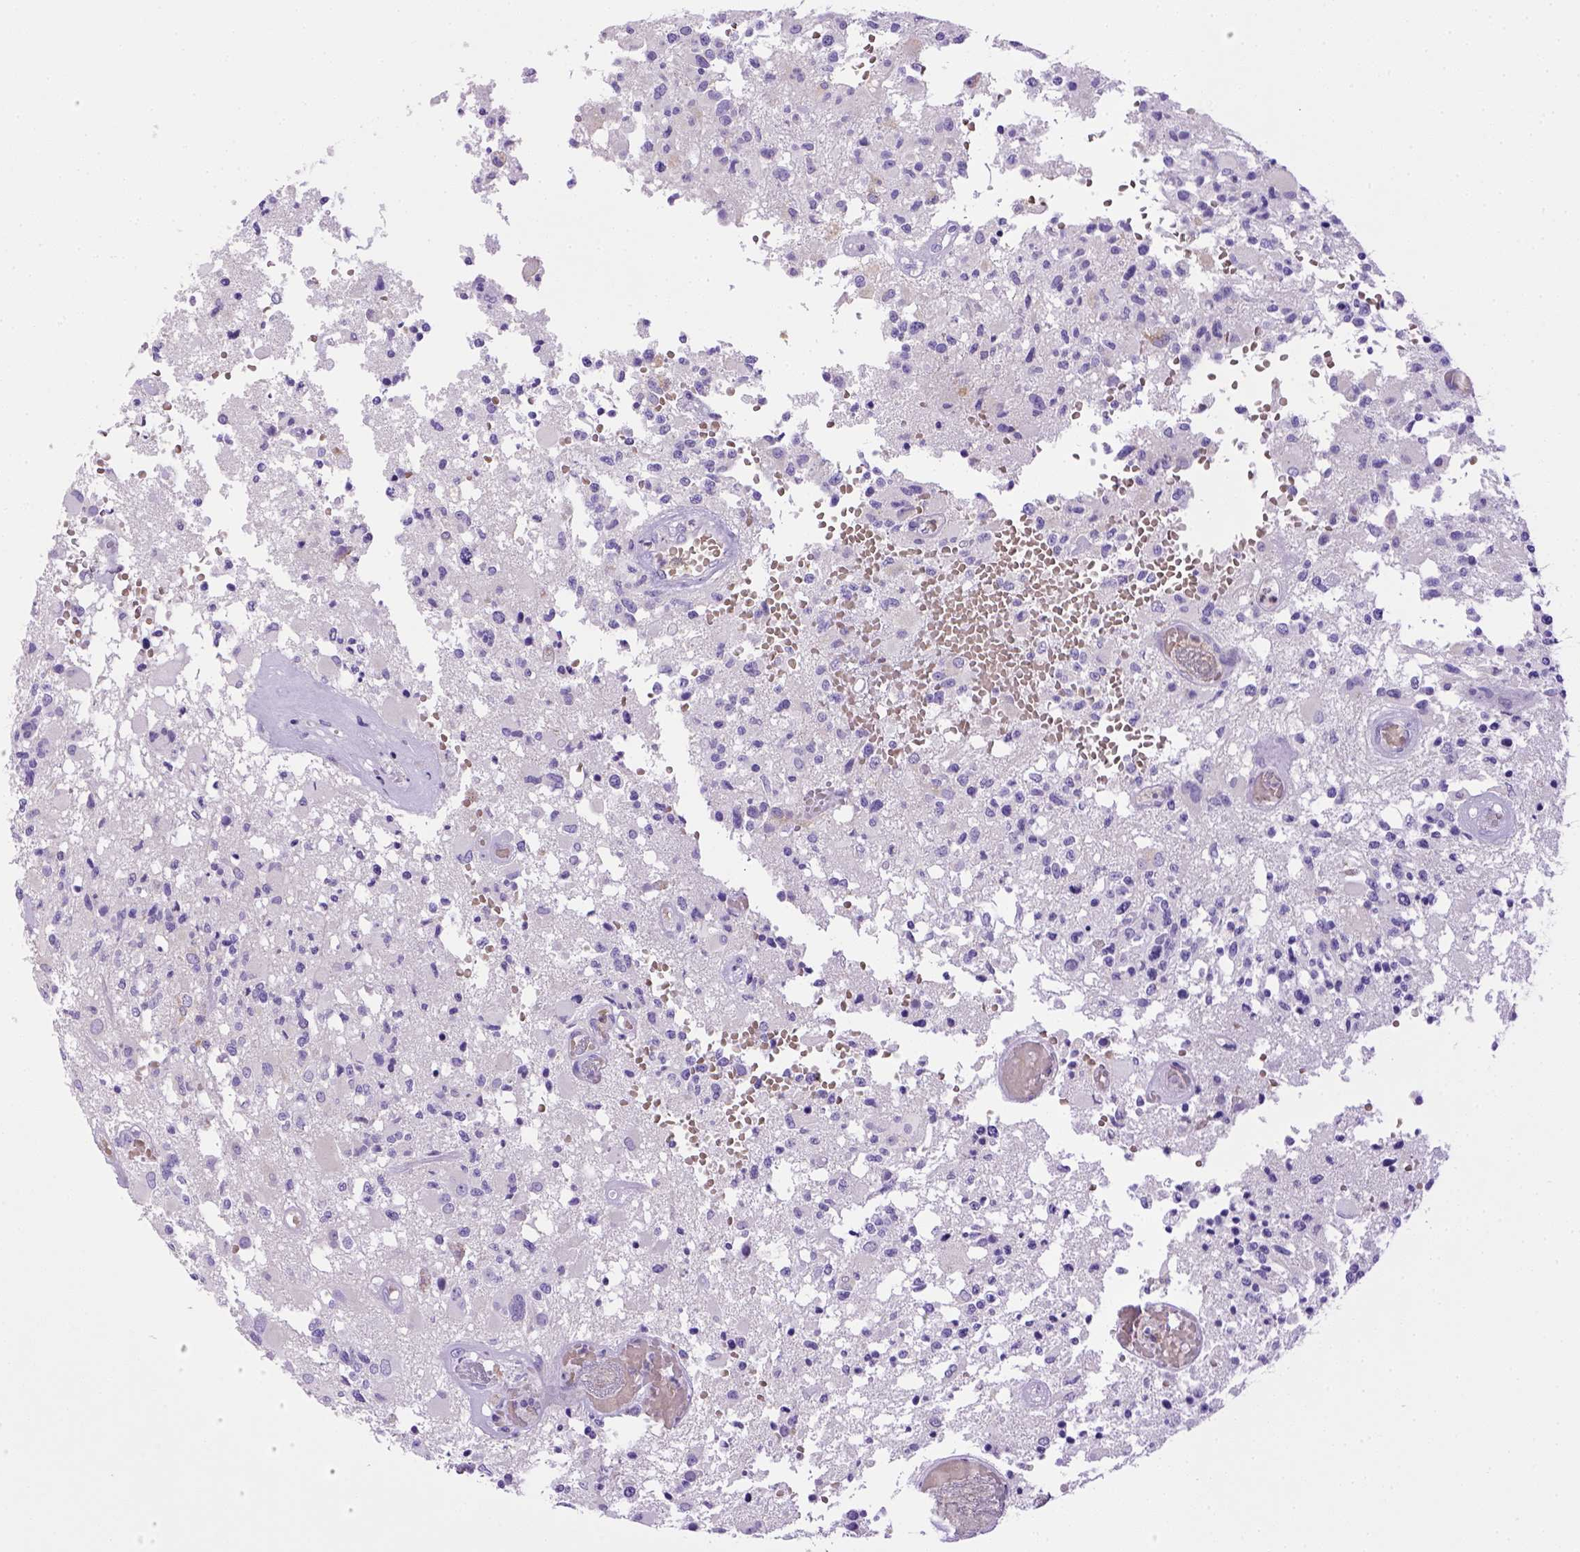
{"staining": {"intensity": "negative", "quantity": "none", "location": "none"}, "tissue": "glioma", "cell_type": "Tumor cells", "image_type": "cancer", "snomed": [{"axis": "morphology", "description": "Glioma, malignant, High grade"}, {"axis": "topography", "description": "Brain"}], "caption": "This is a photomicrograph of immunohistochemistry staining of glioma, which shows no expression in tumor cells.", "gene": "BAAT", "patient": {"sex": "female", "age": 63}}